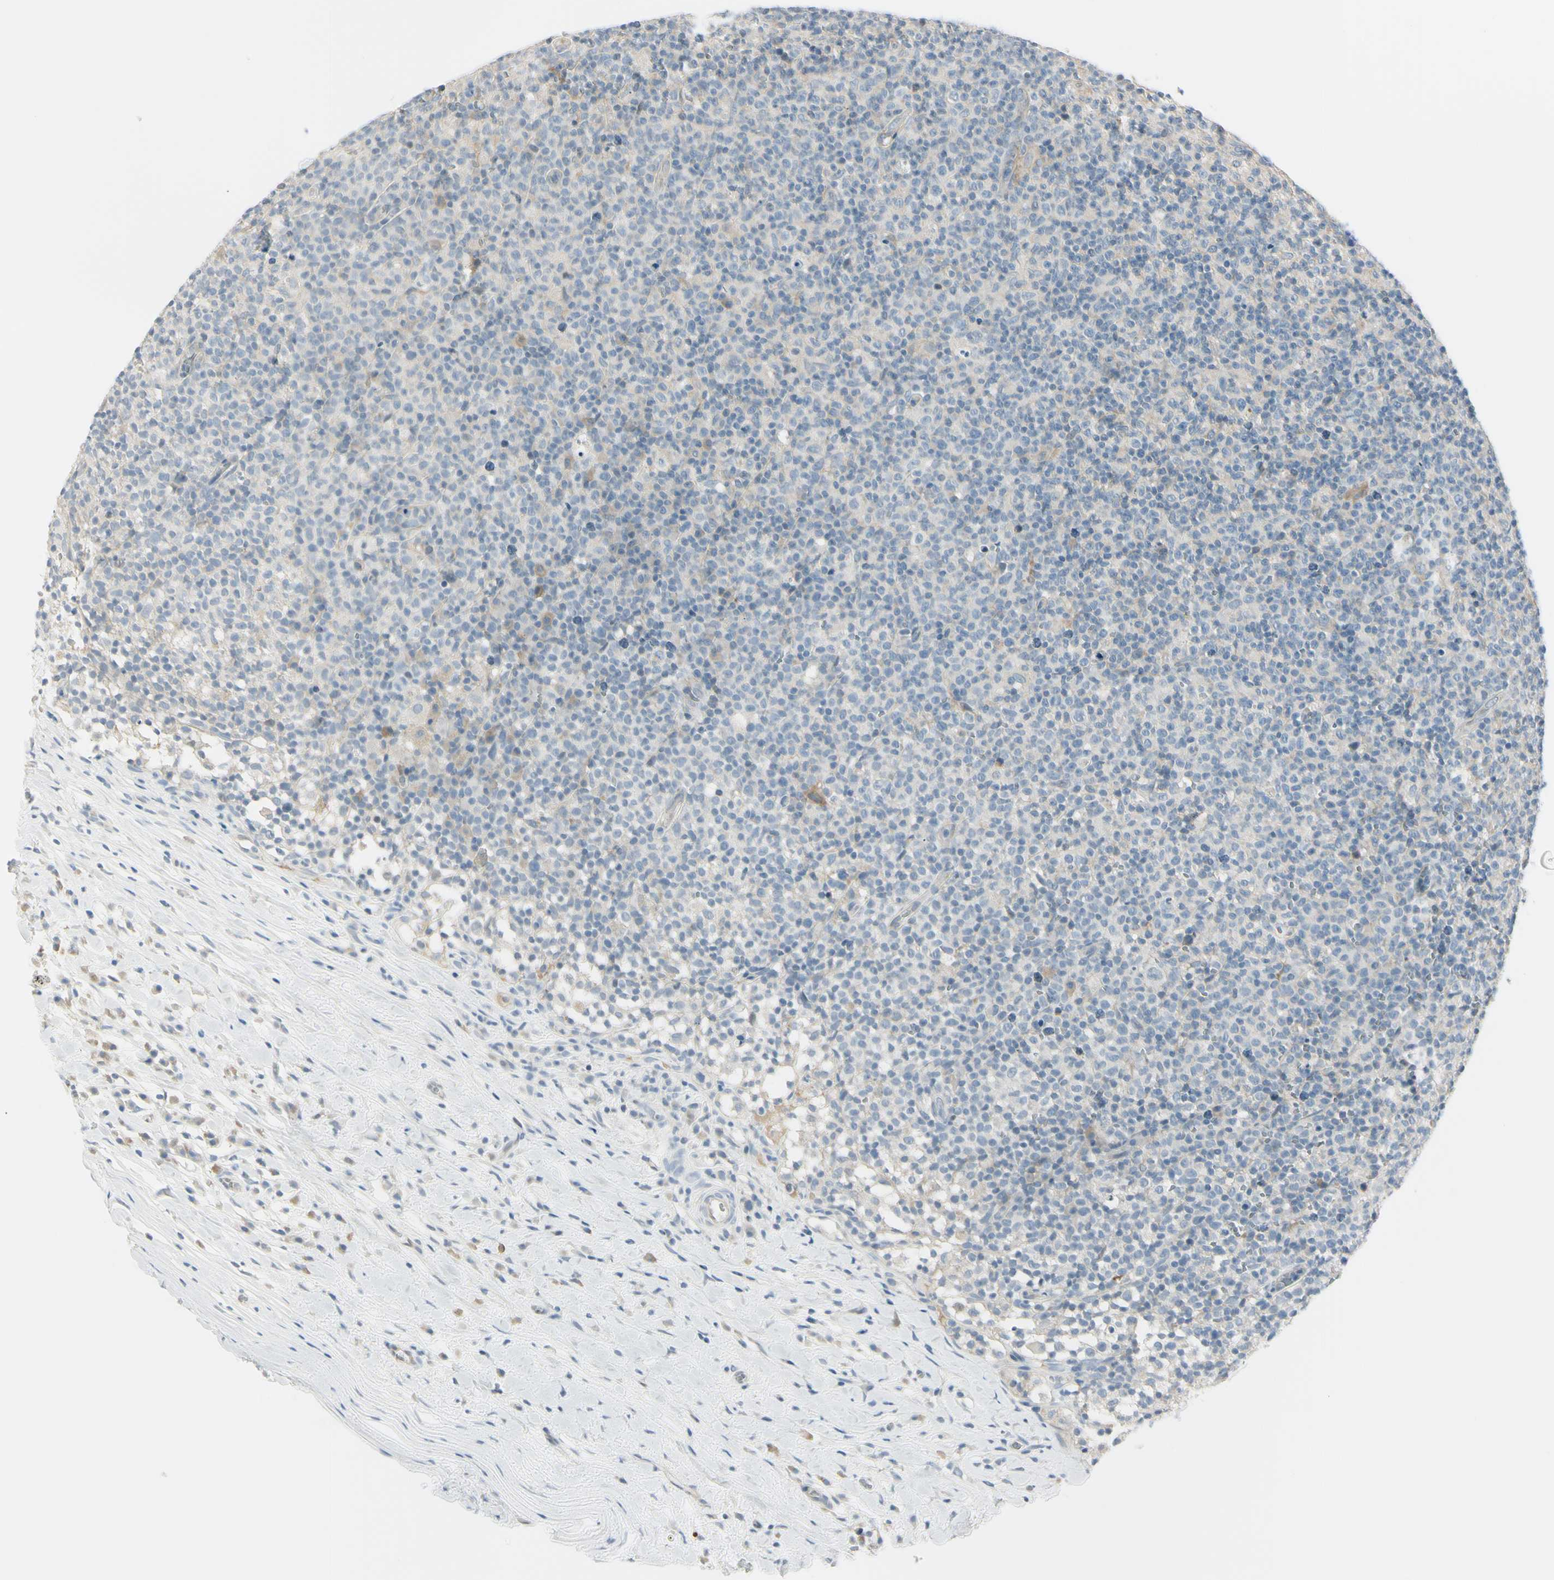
{"staining": {"intensity": "negative", "quantity": "none", "location": "none"}, "tissue": "lymph node", "cell_type": "Germinal center cells", "image_type": "normal", "snomed": [{"axis": "morphology", "description": "Normal tissue, NOS"}, {"axis": "morphology", "description": "Inflammation, NOS"}, {"axis": "topography", "description": "Lymph node"}], "caption": "High power microscopy micrograph of an immunohistochemistry image of normal lymph node, revealing no significant staining in germinal center cells.", "gene": "ASB9", "patient": {"sex": "male", "age": 55}}